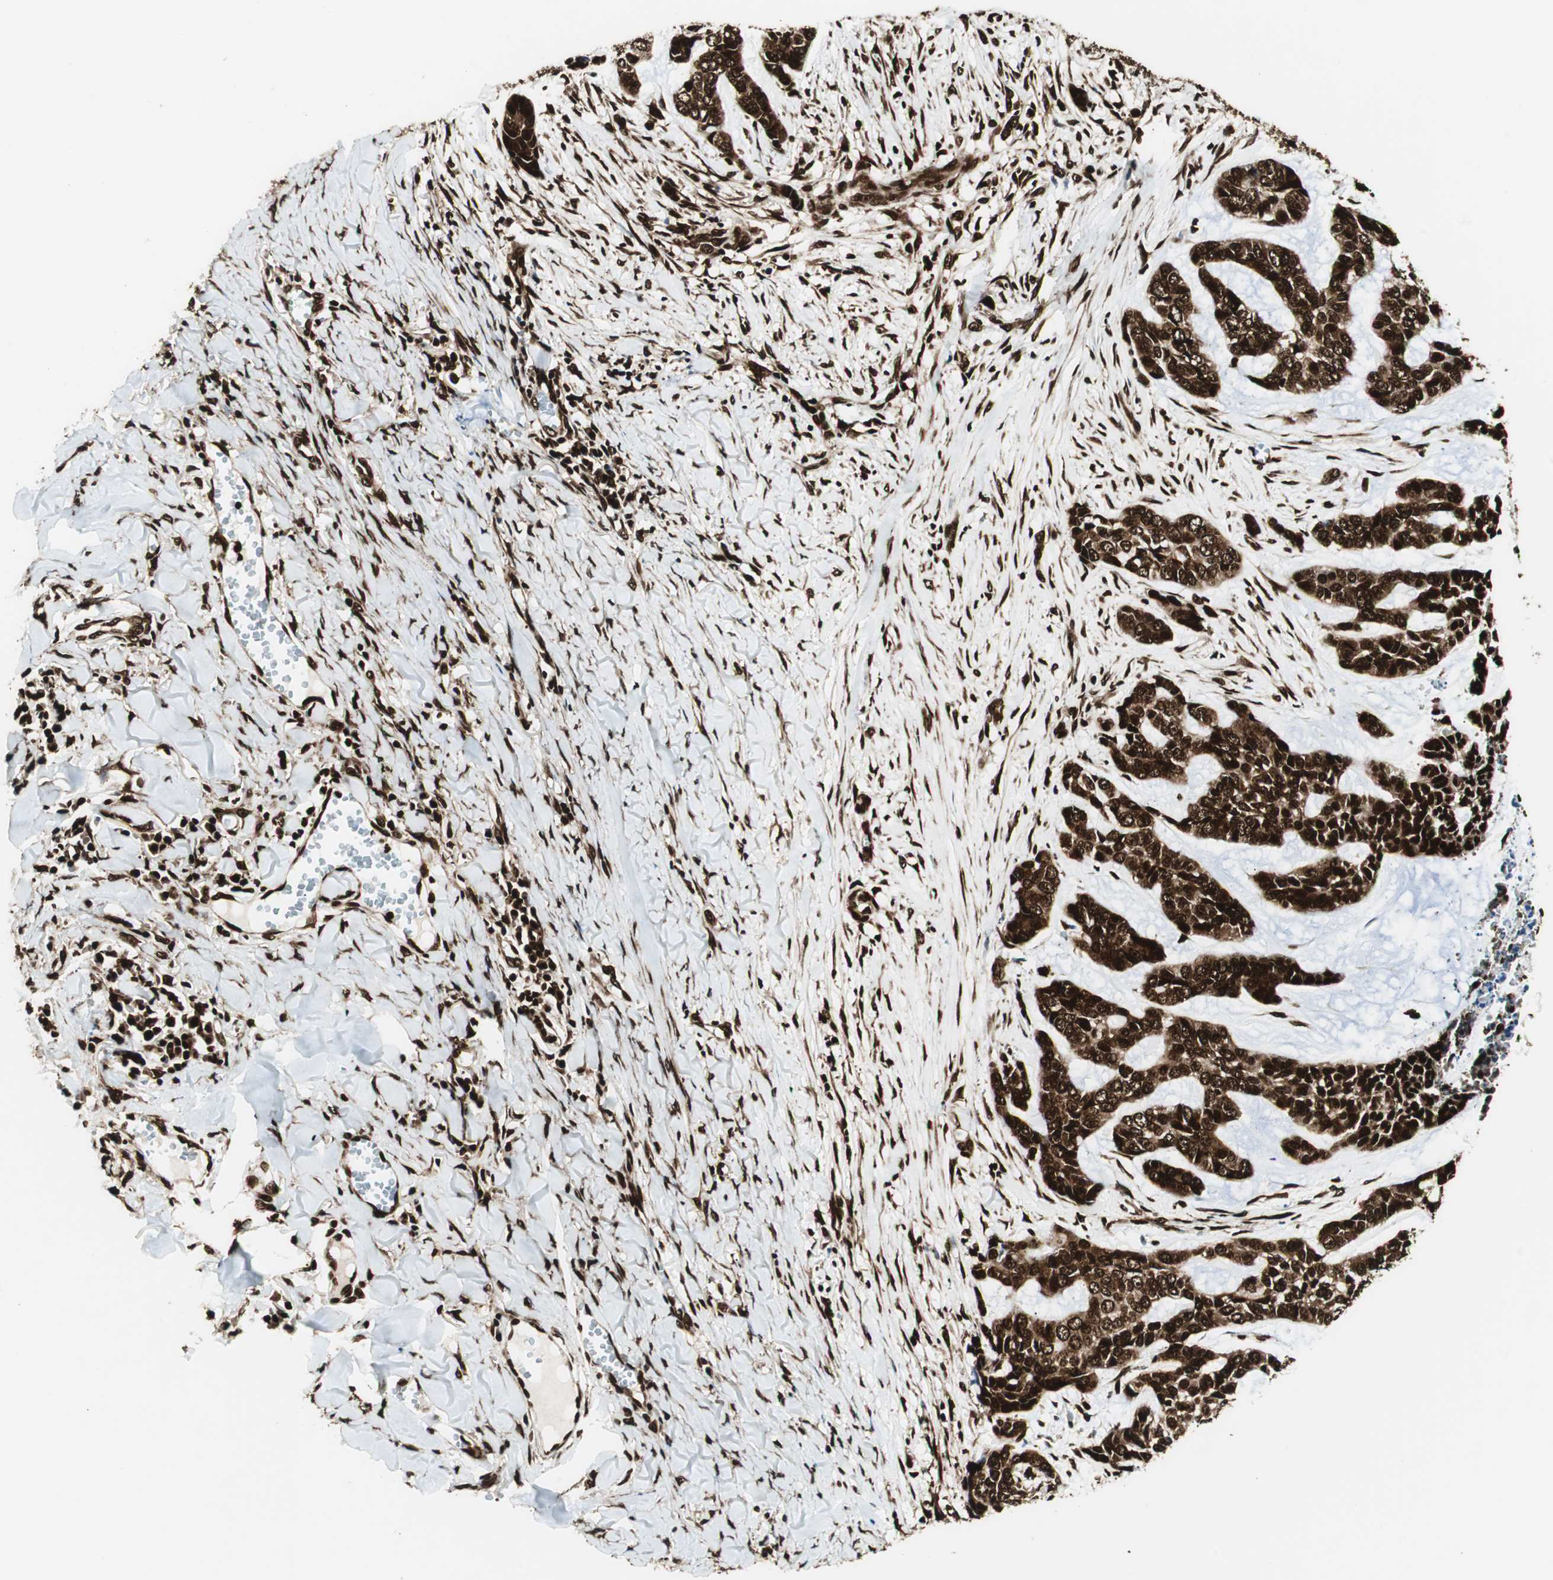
{"staining": {"intensity": "strong", "quantity": ">75%", "location": "nuclear"}, "tissue": "skin cancer", "cell_type": "Tumor cells", "image_type": "cancer", "snomed": [{"axis": "morphology", "description": "Basal cell carcinoma"}, {"axis": "topography", "description": "Skin"}], "caption": "Brown immunohistochemical staining in skin cancer displays strong nuclear expression in about >75% of tumor cells.", "gene": "EWSR1", "patient": {"sex": "female", "age": 64}}